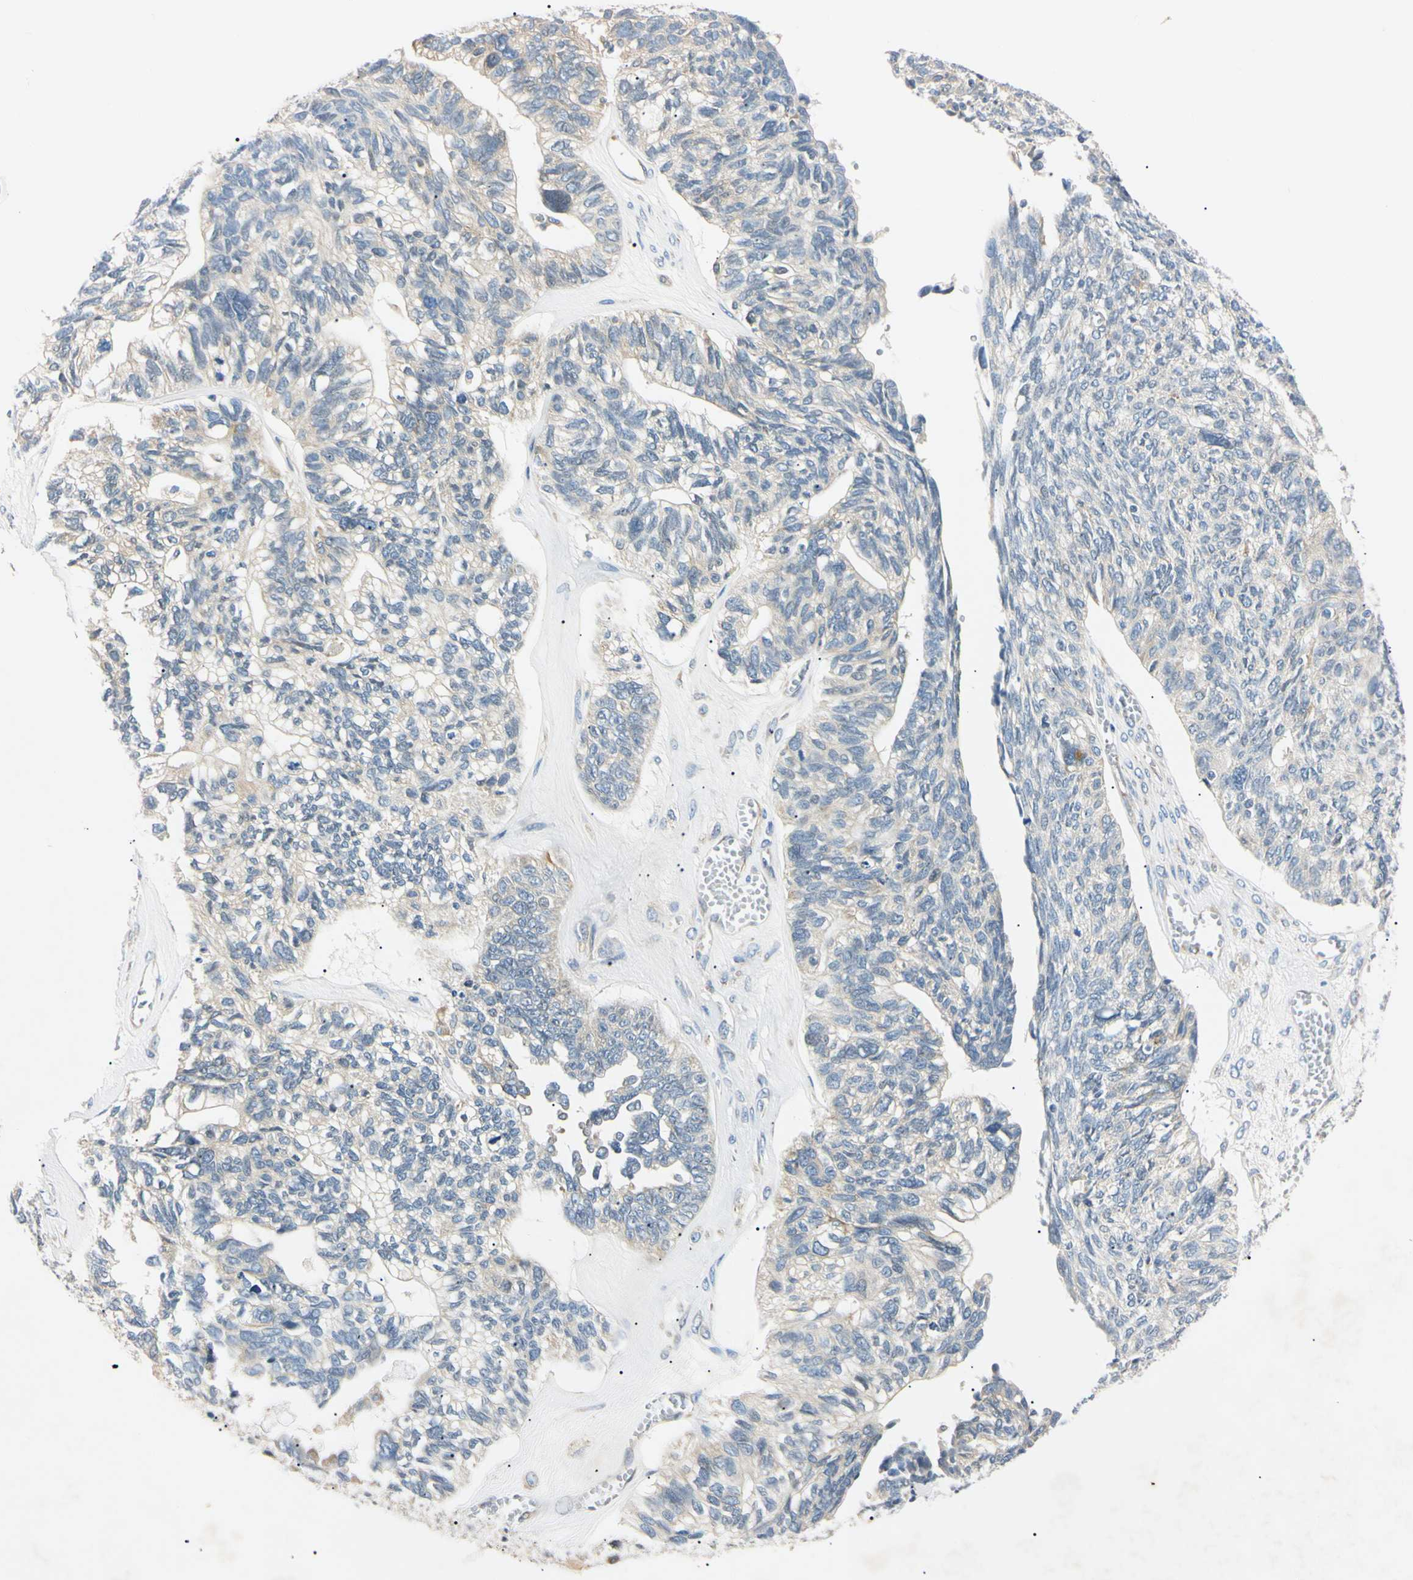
{"staining": {"intensity": "weak", "quantity": "<25%", "location": "cytoplasmic/membranous"}, "tissue": "ovarian cancer", "cell_type": "Tumor cells", "image_type": "cancer", "snomed": [{"axis": "morphology", "description": "Cystadenocarcinoma, serous, NOS"}, {"axis": "topography", "description": "Ovary"}], "caption": "Tumor cells are negative for brown protein staining in ovarian cancer (serous cystadenocarcinoma).", "gene": "DNAJB12", "patient": {"sex": "female", "age": 79}}